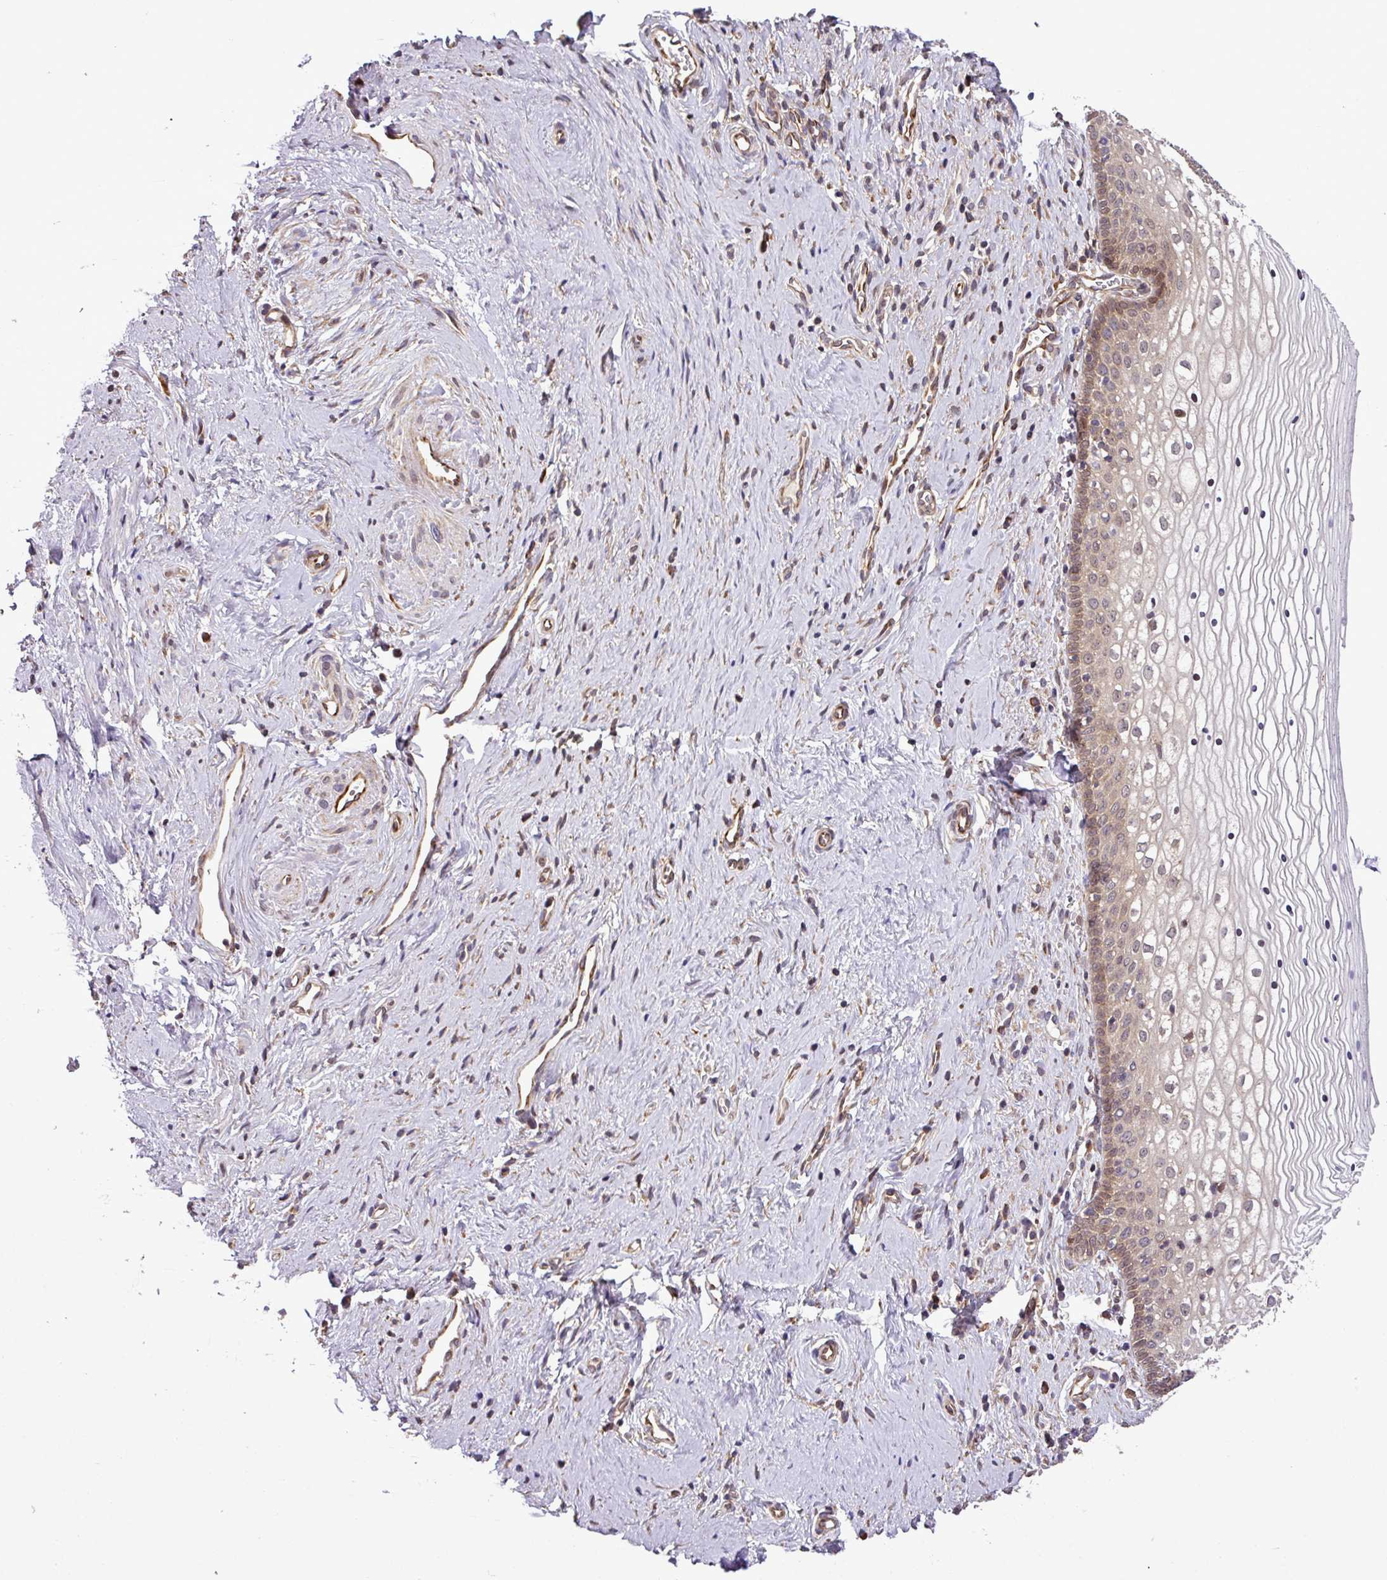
{"staining": {"intensity": "moderate", "quantity": "25%-75%", "location": "cytoplasmic/membranous"}, "tissue": "vagina", "cell_type": "Squamous epithelial cells", "image_type": "normal", "snomed": [{"axis": "morphology", "description": "Normal tissue, NOS"}, {"axis": "topography", "description": "Vagina"}], "caption": "This histopathology image displays IHC staining of unremarkable vagina, with medium moderate cytoplasmic/membranous expression in about 25%-75% of squamous epithelial cells.", "gene": "DLGAP4", "patient": {"sex": "female", "age": 59}}